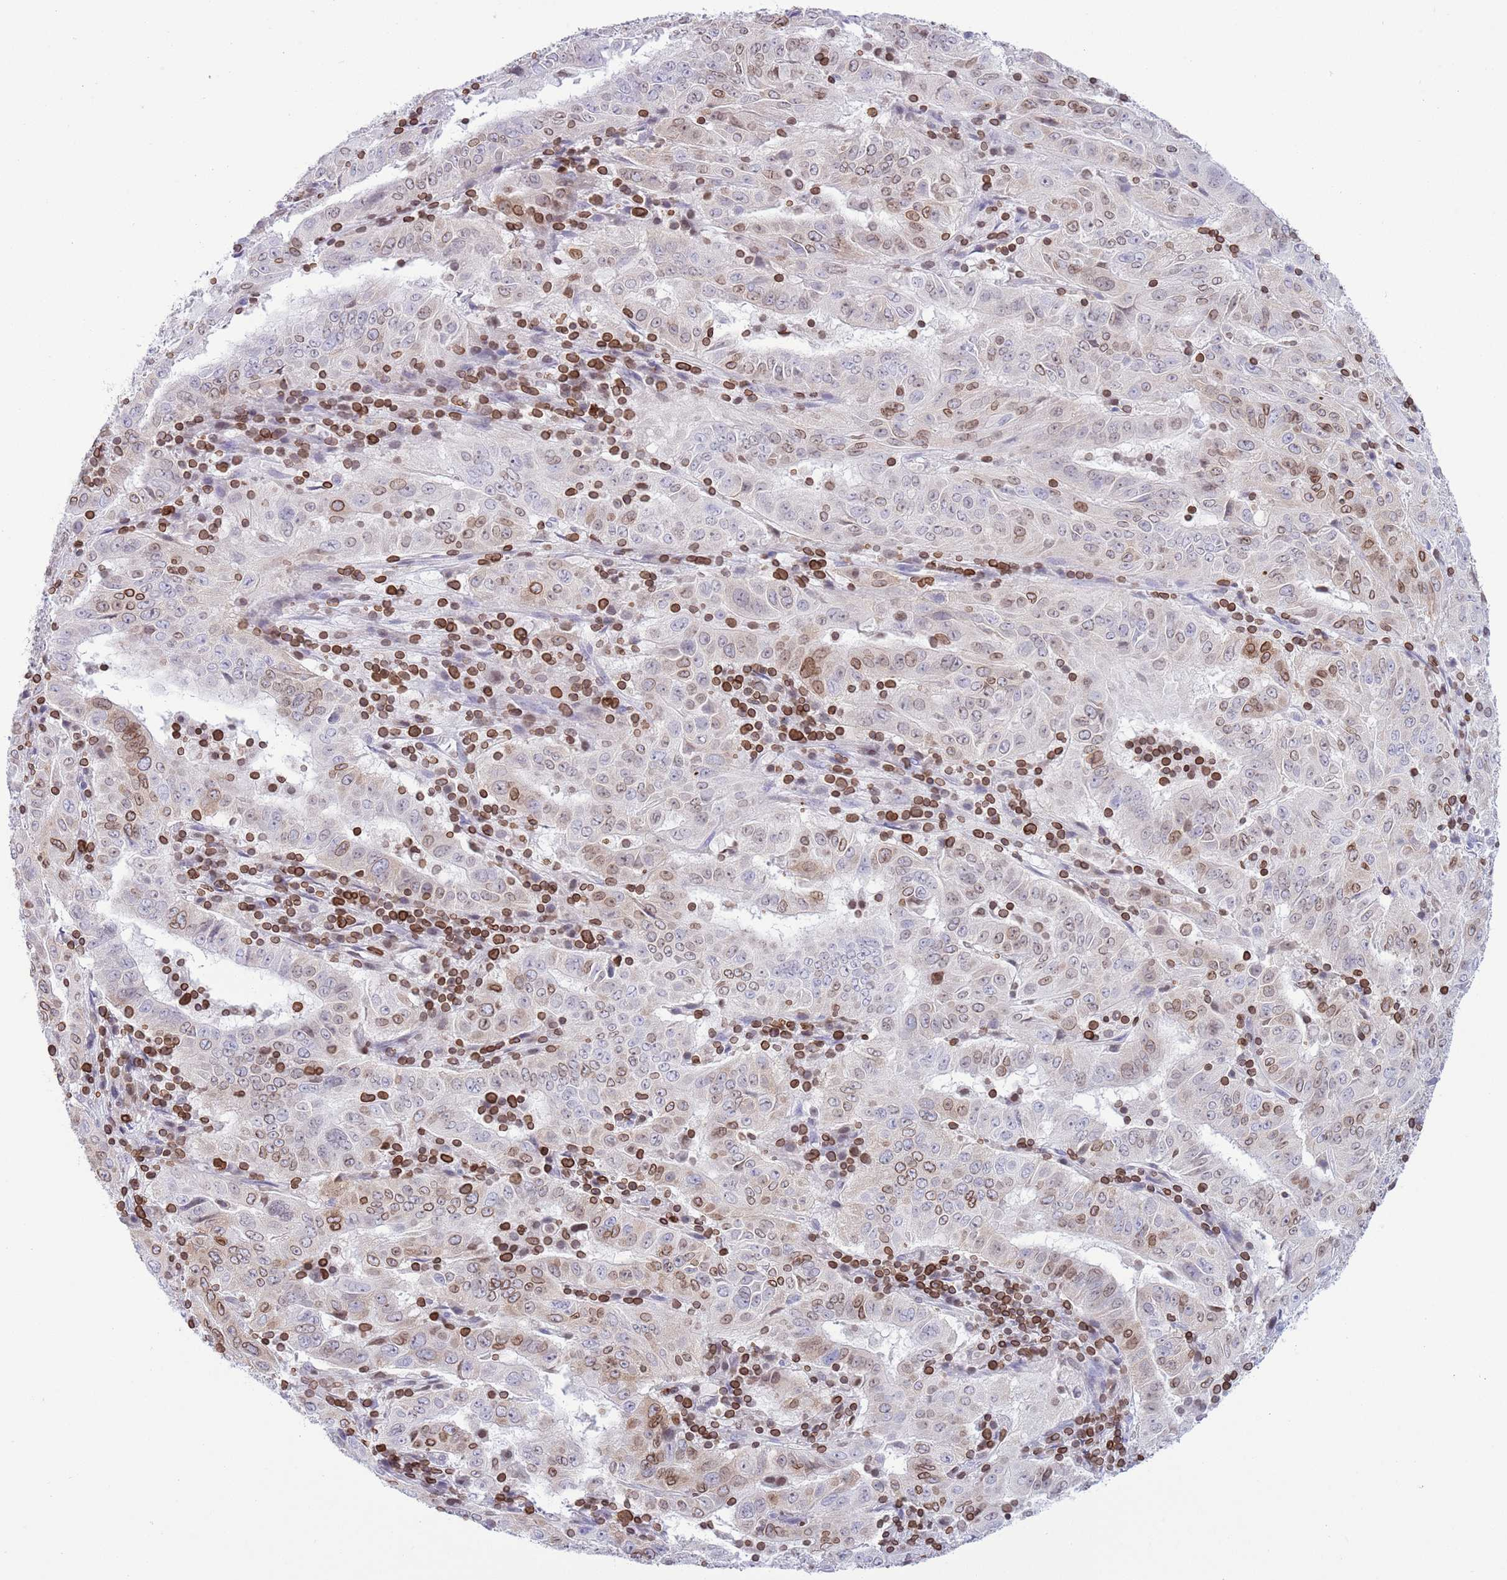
{"staining": {"intensity": "moderate", "quantity": "25%-75%", "location": "cytoplasmic/membranous,nuclear"}, "tissue": "pancreatic cancer", "cell_type": "Tumor cells", "image_type": "cancer", "snomed": [{"axis": "morphology", "description": "Adenocarcinoma, NOS"}, {"axis": "topography", "description": "Pancreas"}], "caption": "This is a micrograph of immunohistochemistry (IHC) staining of adenocarcinoma (pancreatic), which shows moderate expression in the cytoplasmic/membranous and nuclear of tumor cells.", "gene": "LBR", "patient": {"sex": "male", "age": 63}}